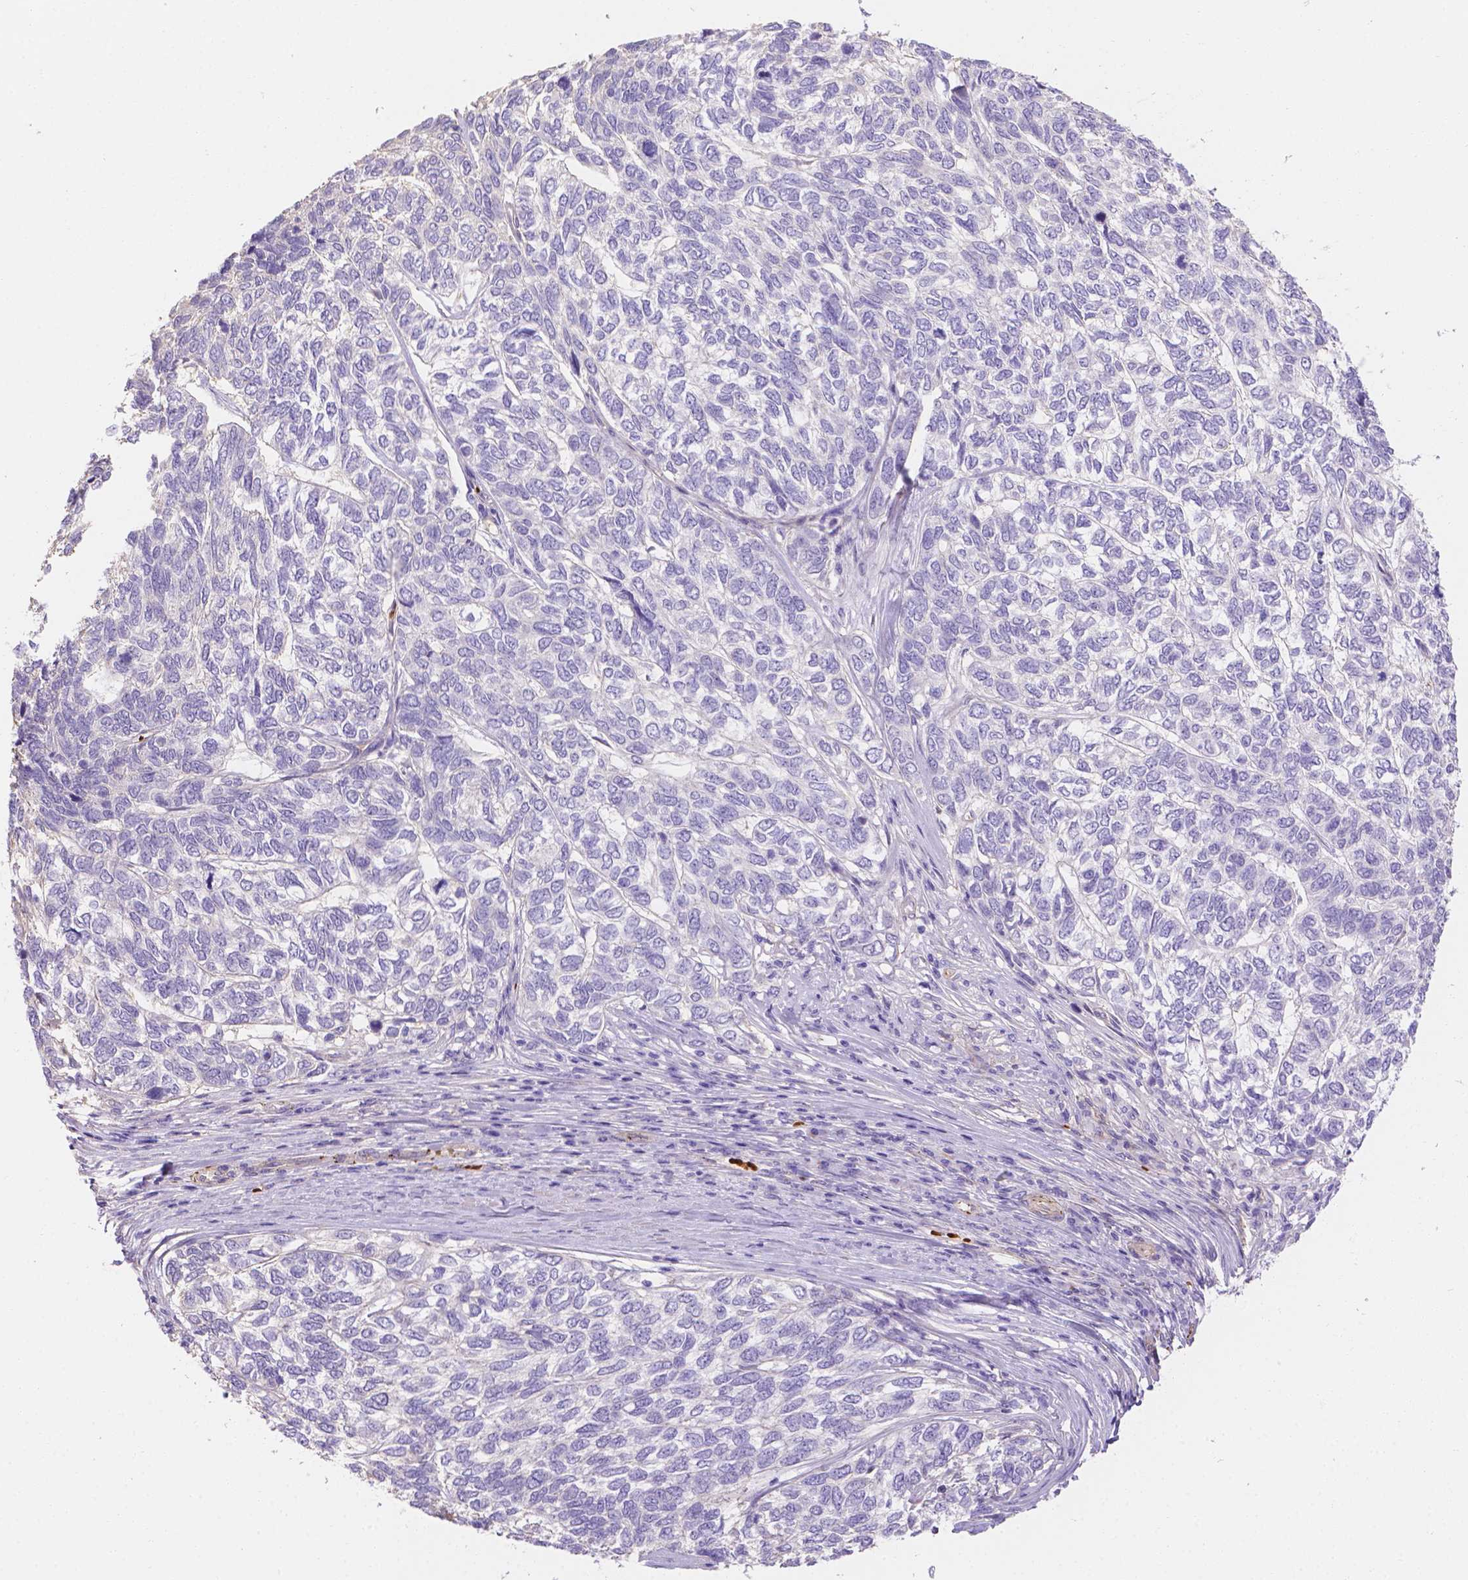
{"staining": {"intensity": "negative", "quantity": "none", "location": "none"}, "tissue": "skin cancer", "cell_type": "Tumor cells", "image_type": "cancer", "snomed": [{"axis": "morphology", "description": "Basal cell carcinoma"}, {"axis": "topography", "description": "Skin"}], "caption": "Skin cancer (basal cell carcinoma) was stained to show a protein in brown. There is no significant positivity in tumor cells. (Stains: DAB immunohistochemistry (IHC) with hematoxylin counter stain, Microscopy: brightfield microscopy at high magnification).", "gene": "SLC40A1", "patient": {"sex": "female", "age": 65}}